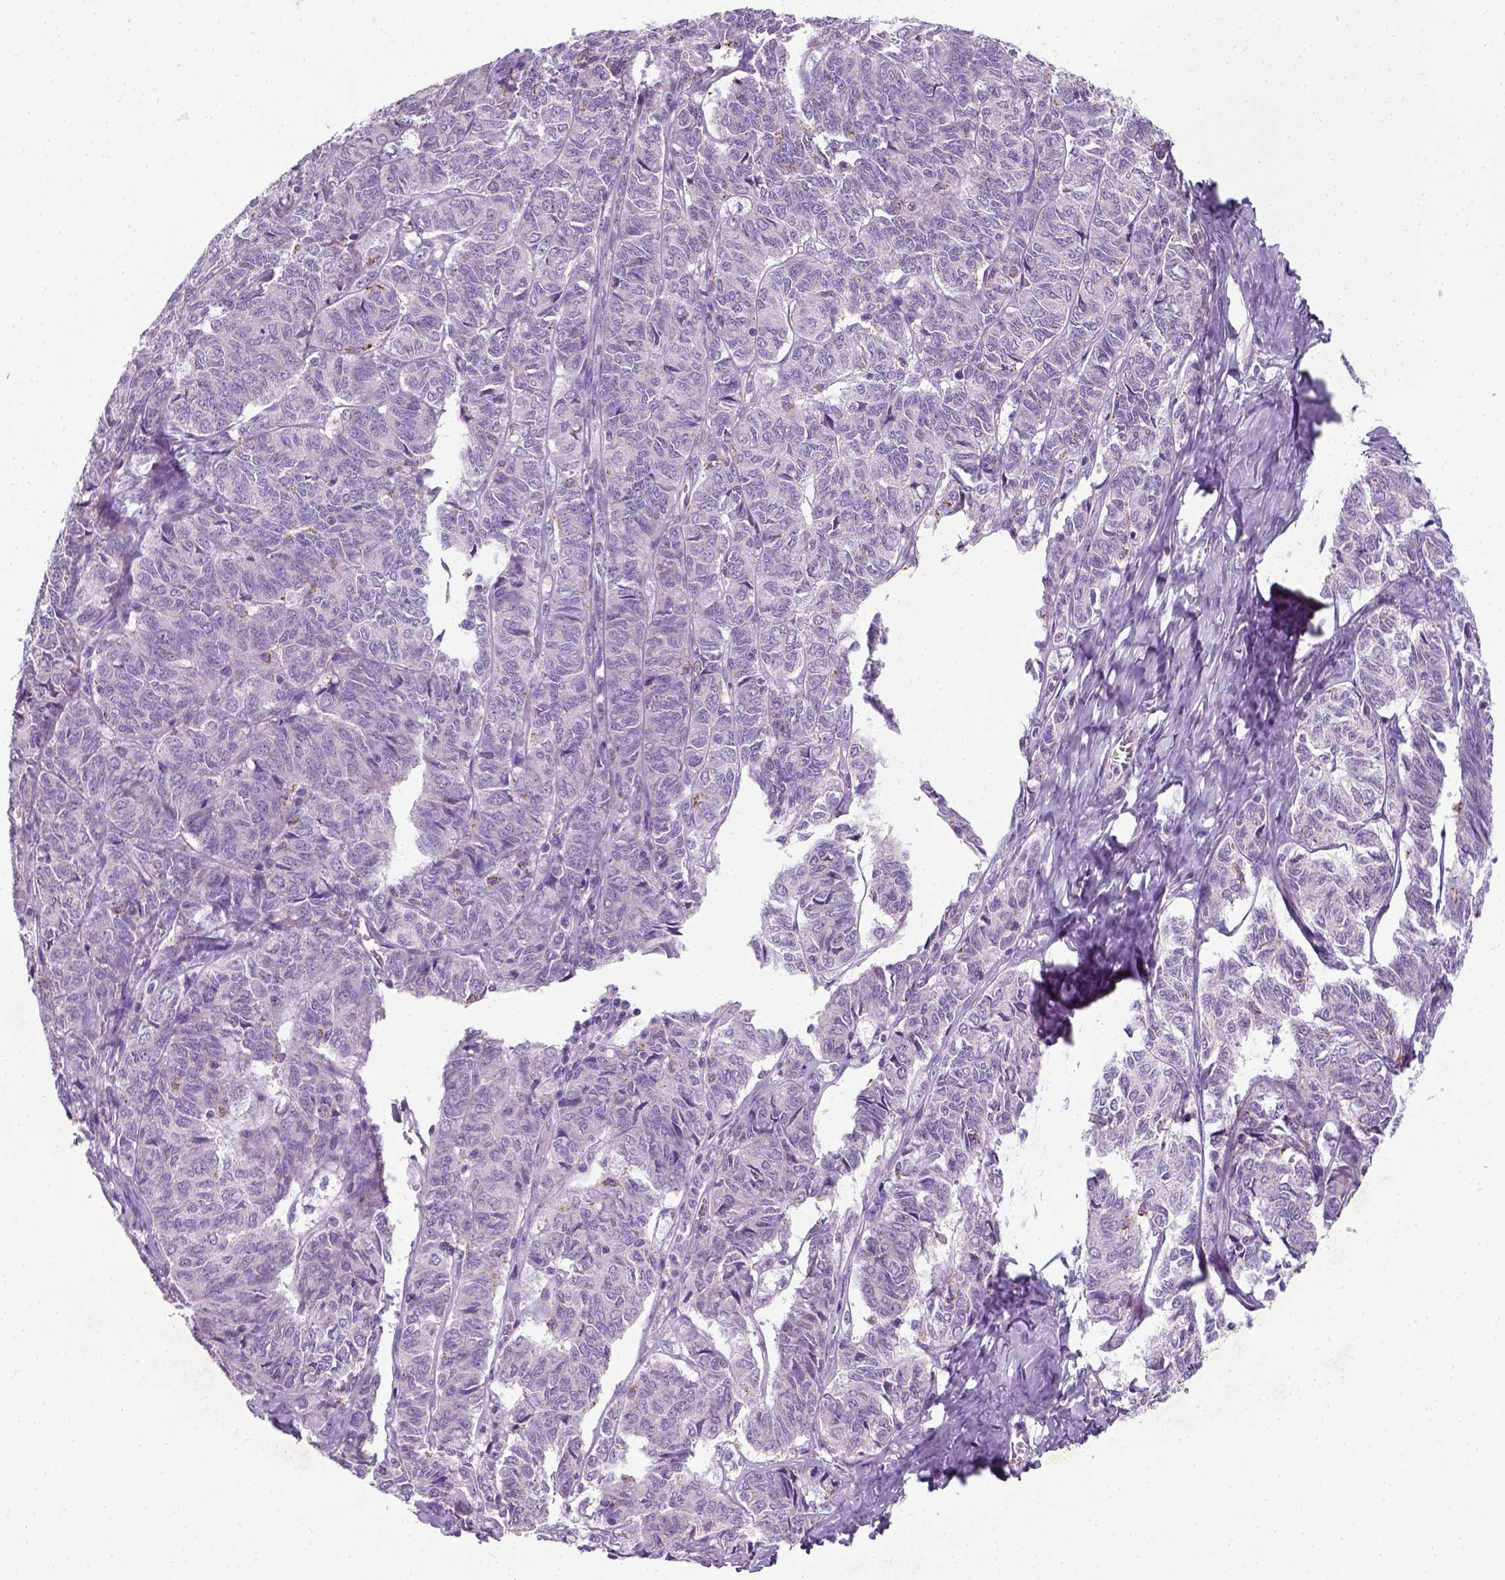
{"staining": {"intensity": "negative", "quantity": "none", "location": "none"}, "tissue": "ovarian cancer", "cell_type": "Tumor cells", "image_type": "cancer", "snomed": [{"axis": "morphology", "description": "Carcinoma, endometroid"}, {"axis": "topography", "description": "Ovary"}], "caption": "Photomicrograph shows no protein positivity in tumor cells of endometroid carcinoma (ovarian) tissue. (DAB (3,3'-diaminobenzidine) IHC visualized using brightfield microscopy, high magnification).", "gene": "CHODL", "patient": {"sex": "female", "age": 80}}